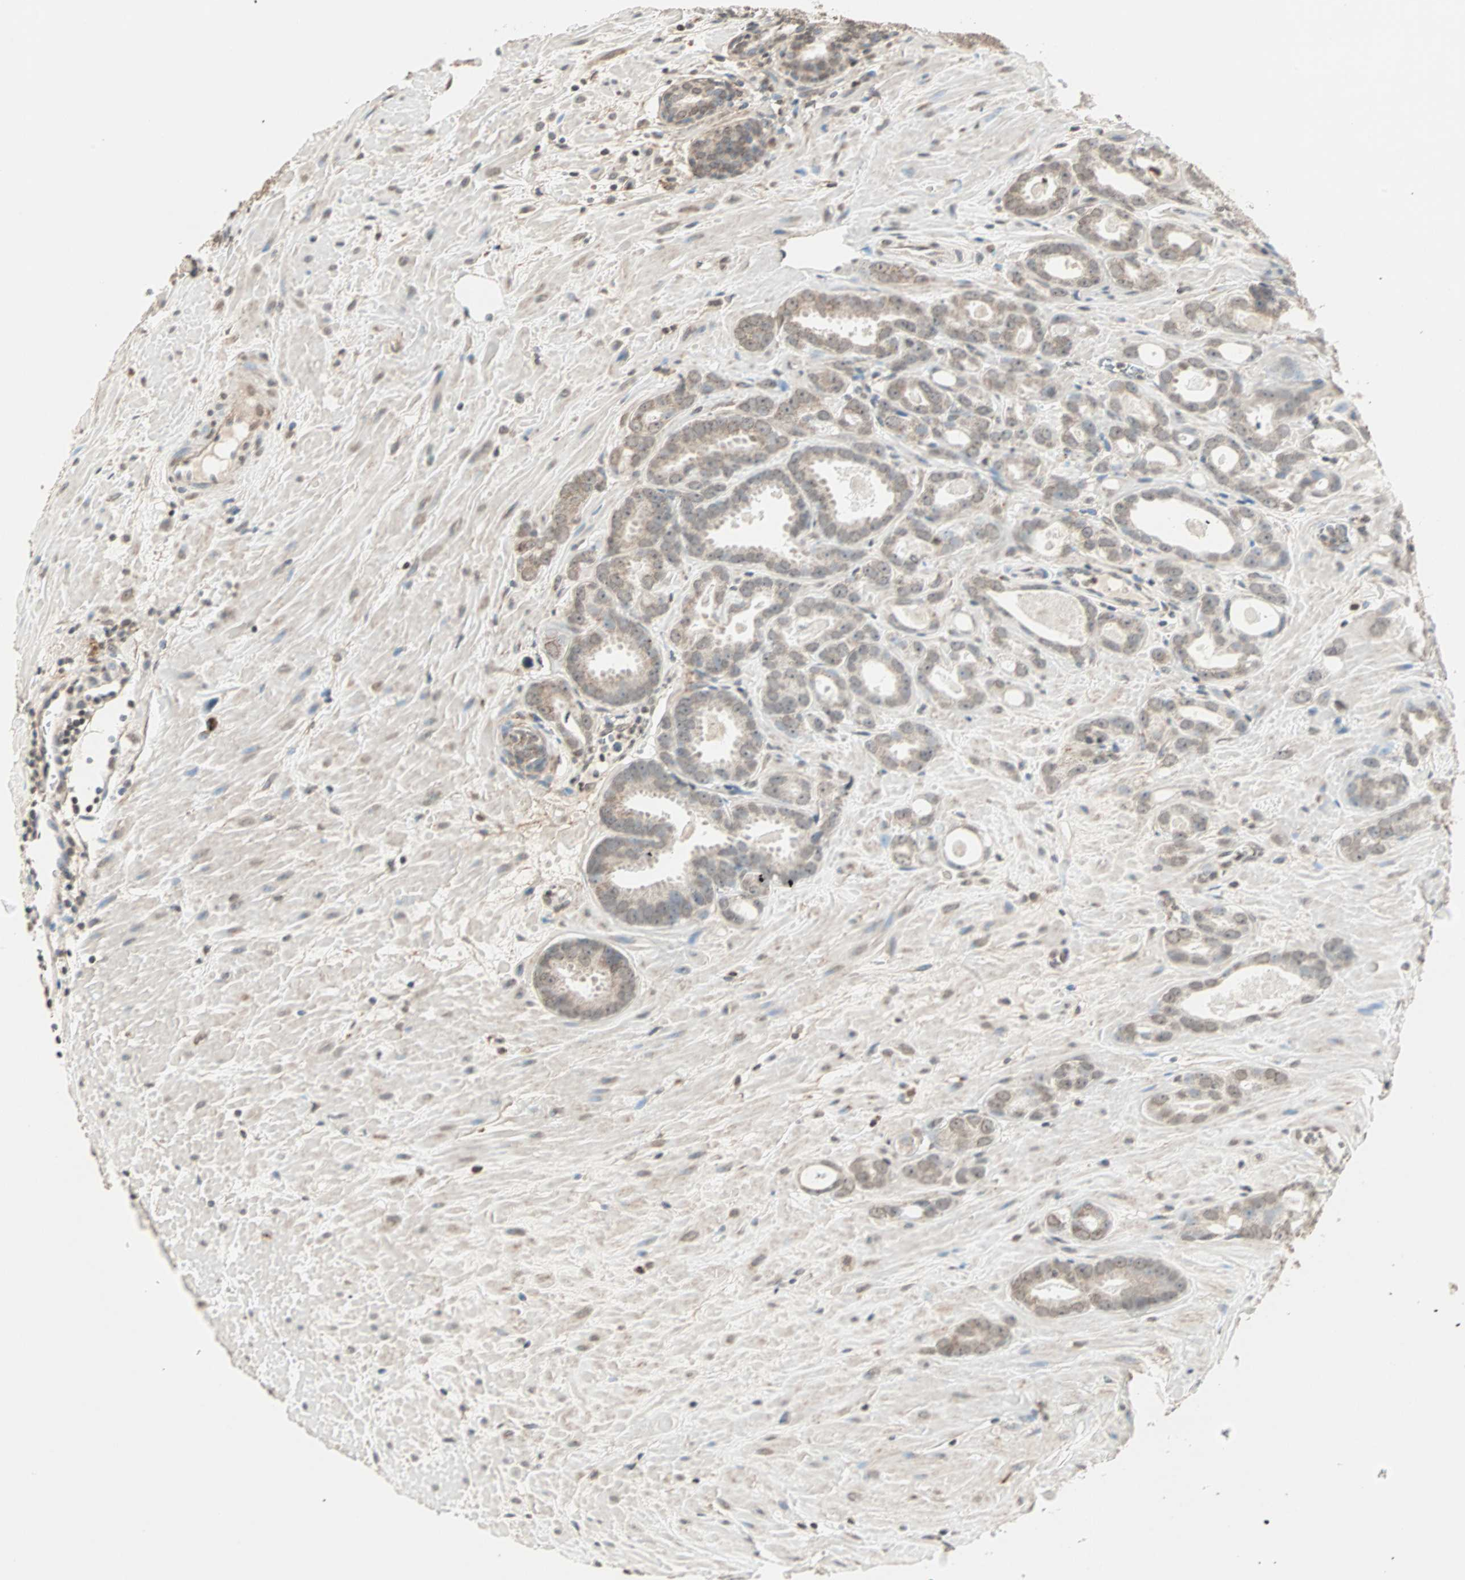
{"staining": {"intensity": "moderate", "quantity": ">75%", "location": "cytoplasmic/membranous,nuclear"}, "tissue": "prostate cancer", "cell_type": "Tumor cells", "image_type": "cancer", "snomed": [{"axis": "morphology", "description": "Adenocarcinoma, Low grade"}, {"axis": "topography", "description": "Prostate"}], "caption": "This image shows IHC staining of human prostate cancer, with medium moderate cytoplasmic/membranous and nuclear staining in approximately >75% of tumor cells.", "gene": "PRELID1", "patient": {"sex": "male", "age": 57}}